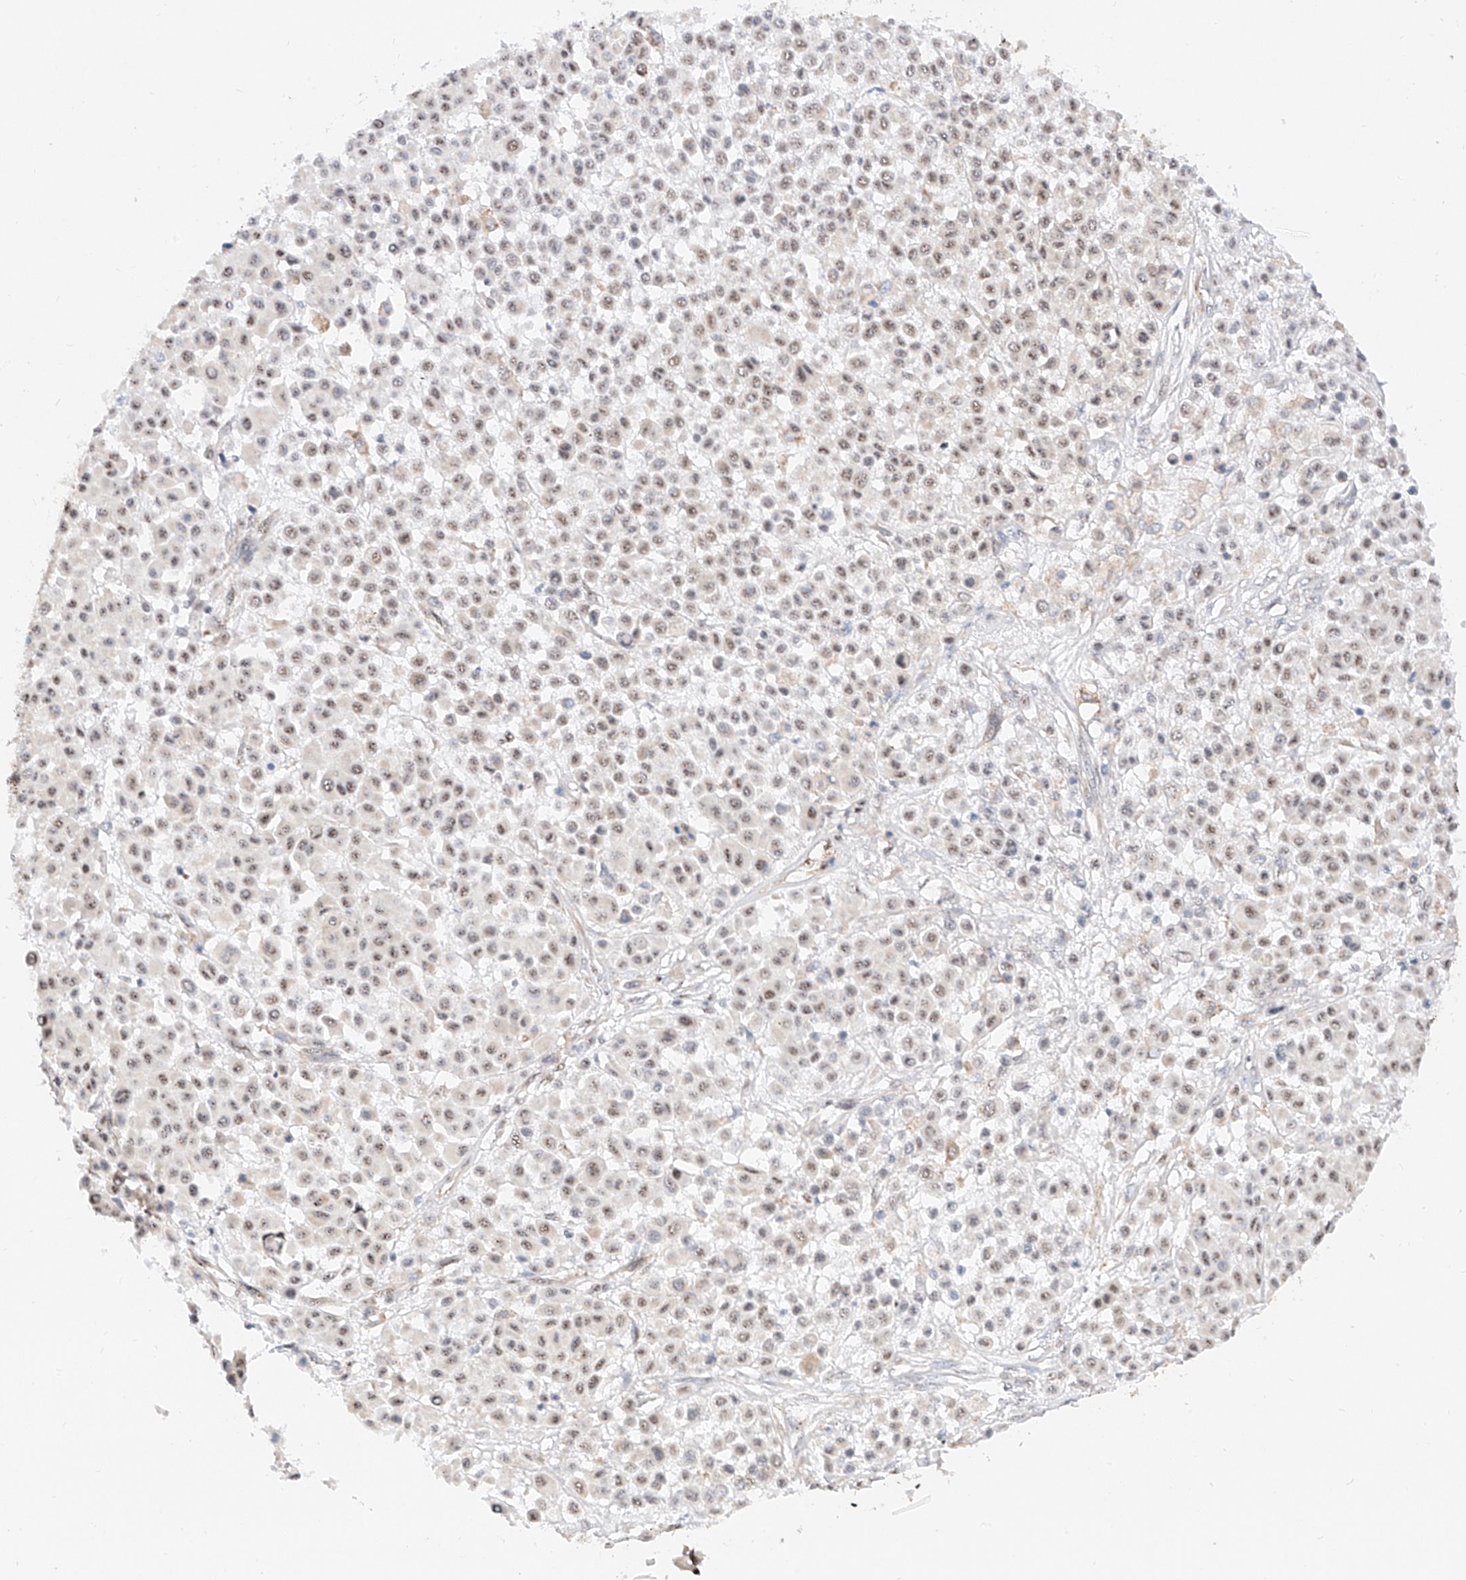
{"staining": {"intensity": "weak", "quantity": "25%-75%", "location": "nuclear"}, "tissue": "melanoma", "cell_type": "Tumor cells", "image_type": "cancer", "snomed": [{"axis": "morphology", "description": "Malignant melanoma, Metastatic site"}, {"axis": "topography", "description": "Soft tissue"}], "caption": "Human malignant melanoma (metastatic site) stained with a protein marker shows weak staining in tumor cells.", "gene": "ATXN7L2", "patient": {"sex": "male", "age": 41}}